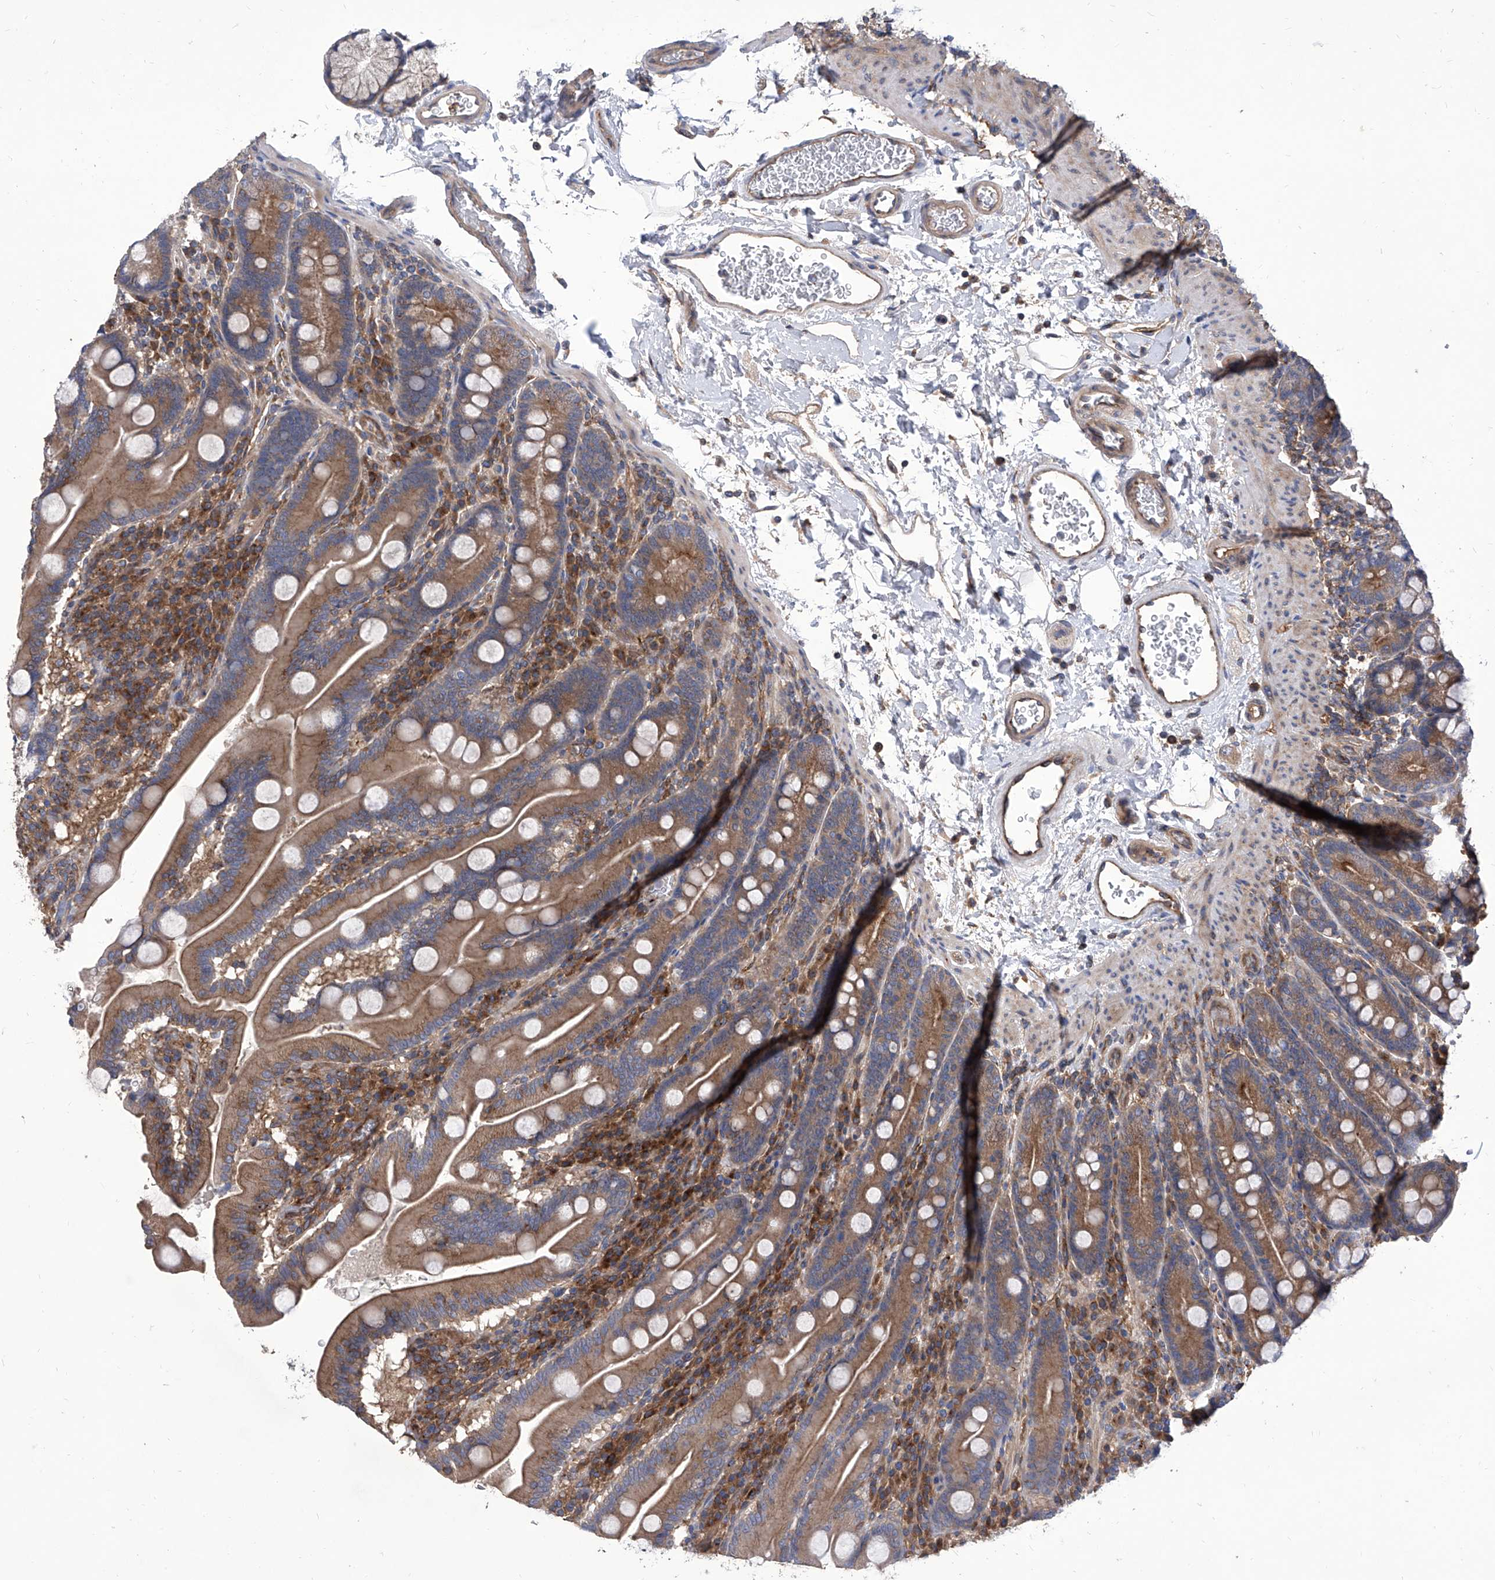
{"staining": {"intensity": "moderate", "quantity": ">75%", "location": "cytoplasmic/membranous"}, "tissue": "duodenum", "cell_type": "Glandular cells", "image_type": "normal", "snomed": [{"axis": "morphology", "description": "Normal tissue, NOS"}, {"axis": "topography", "description": "Duodenum"}], "caption": "Immunohistochemical staining of unremarkable duodenum exhibits >75% levels of moderate cytoplasmic/membranous protein positivity in approximately >75% of glandular cells. The protein of interest is stained brown, and the nuclei are stained in blue (DAB IHC with brightfield microscopy, high magnification).", "gene": "TJAP1", "patient": {"sex": "male", "age": 35}}